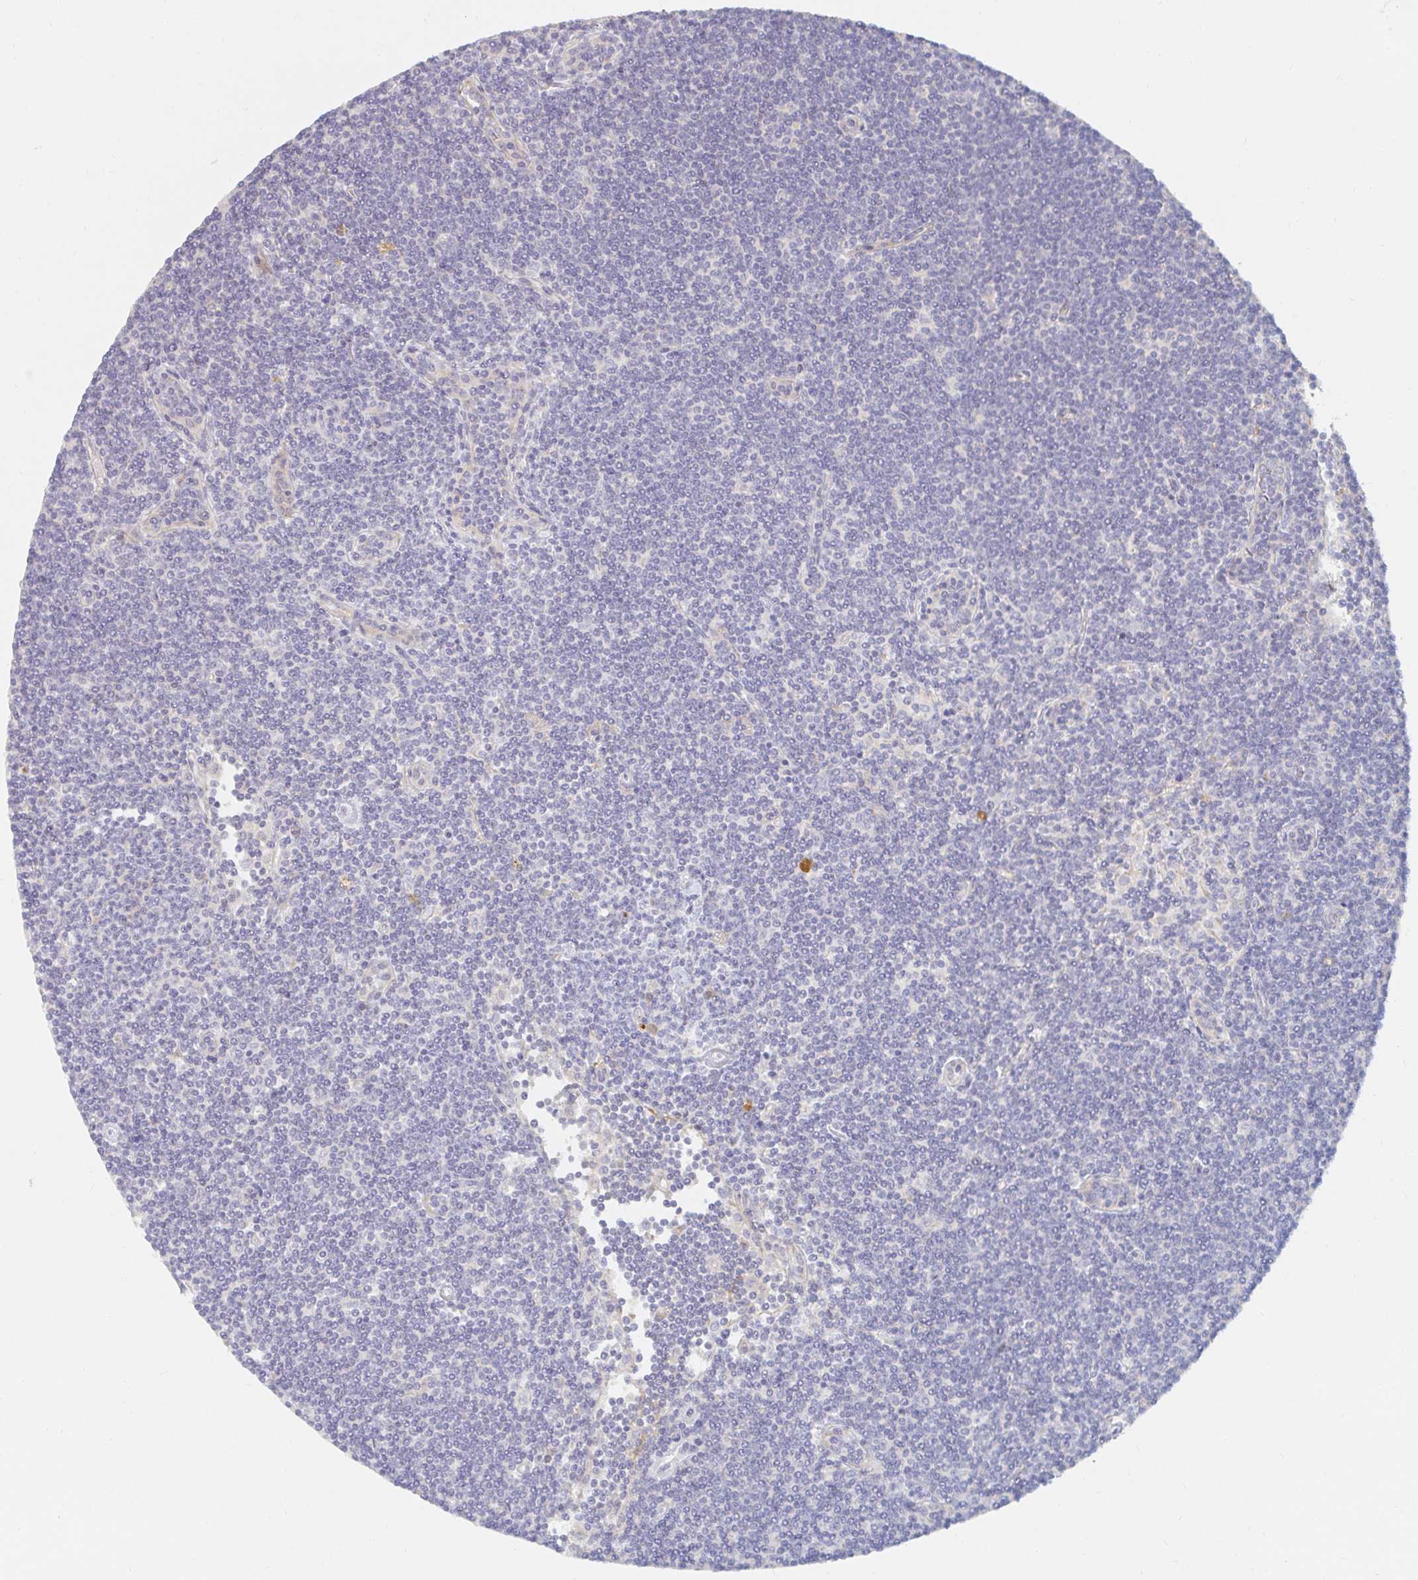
{"staining": {"intensity": "negative", "quantity": "none", "location": "none"}, "tissue": "lymphoma", "cell_type": "Tumor cells", "image_type": "cancer", "snomed": [{"axis": "morphology", "description": "Malignant lymphoma, non-Hodgkin's type, Low grade"}, {"axis": "topography", "description": "Lymph node"}], "caption": "IHC histopathology image of human lymphoma stained for a protein (brown), which demonstrates no staining in tumor cells.", "gene": "NME9", "patient": {"sex": "female", "age": 73}}